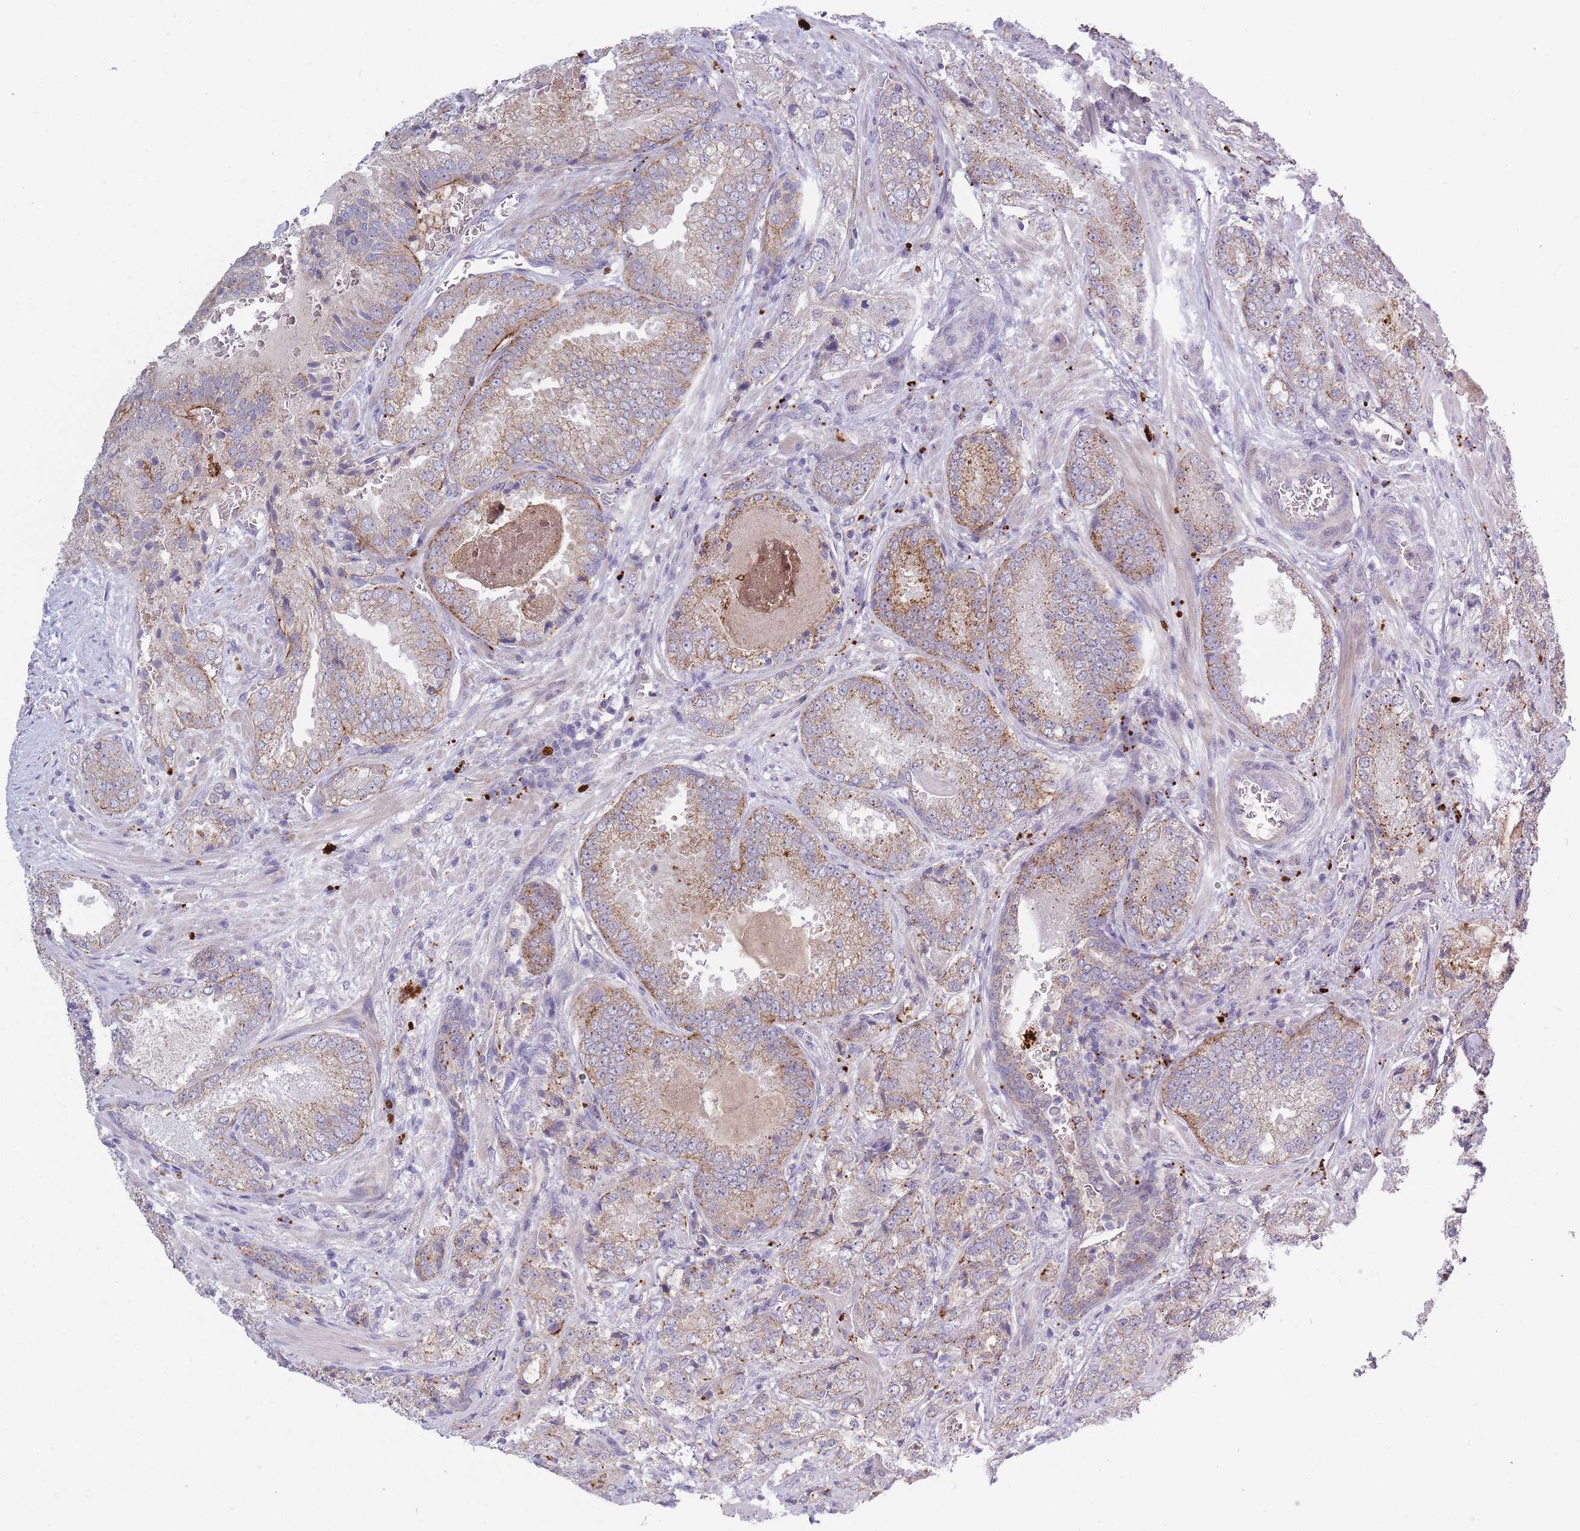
{"staining": {"intensity": "weak", "quantity": "<25%", "location": "cytoplasmic/membranous"}, "tissue": "prostate cancer", "cell_type": "Tumor cells", "image_type": "cancer", "snomed": [{"axis": "morphology", "description": "Adenocarcinoma, High grade"}, {"axis": "topography", "description": "Prostate"}], "caption": "An IHC micrograph of prostate cancer (high-grade adenocarcinoma) is shown. There is no staining in tumor cells of prostate cancer (high-grade adenocarcinoma). The staining is performed using DAB brown chromogen with nuclei counter-stained in using hematoxylin.", "gene": "TRIM61", "patient": {"sex": "male", "age": 63}}